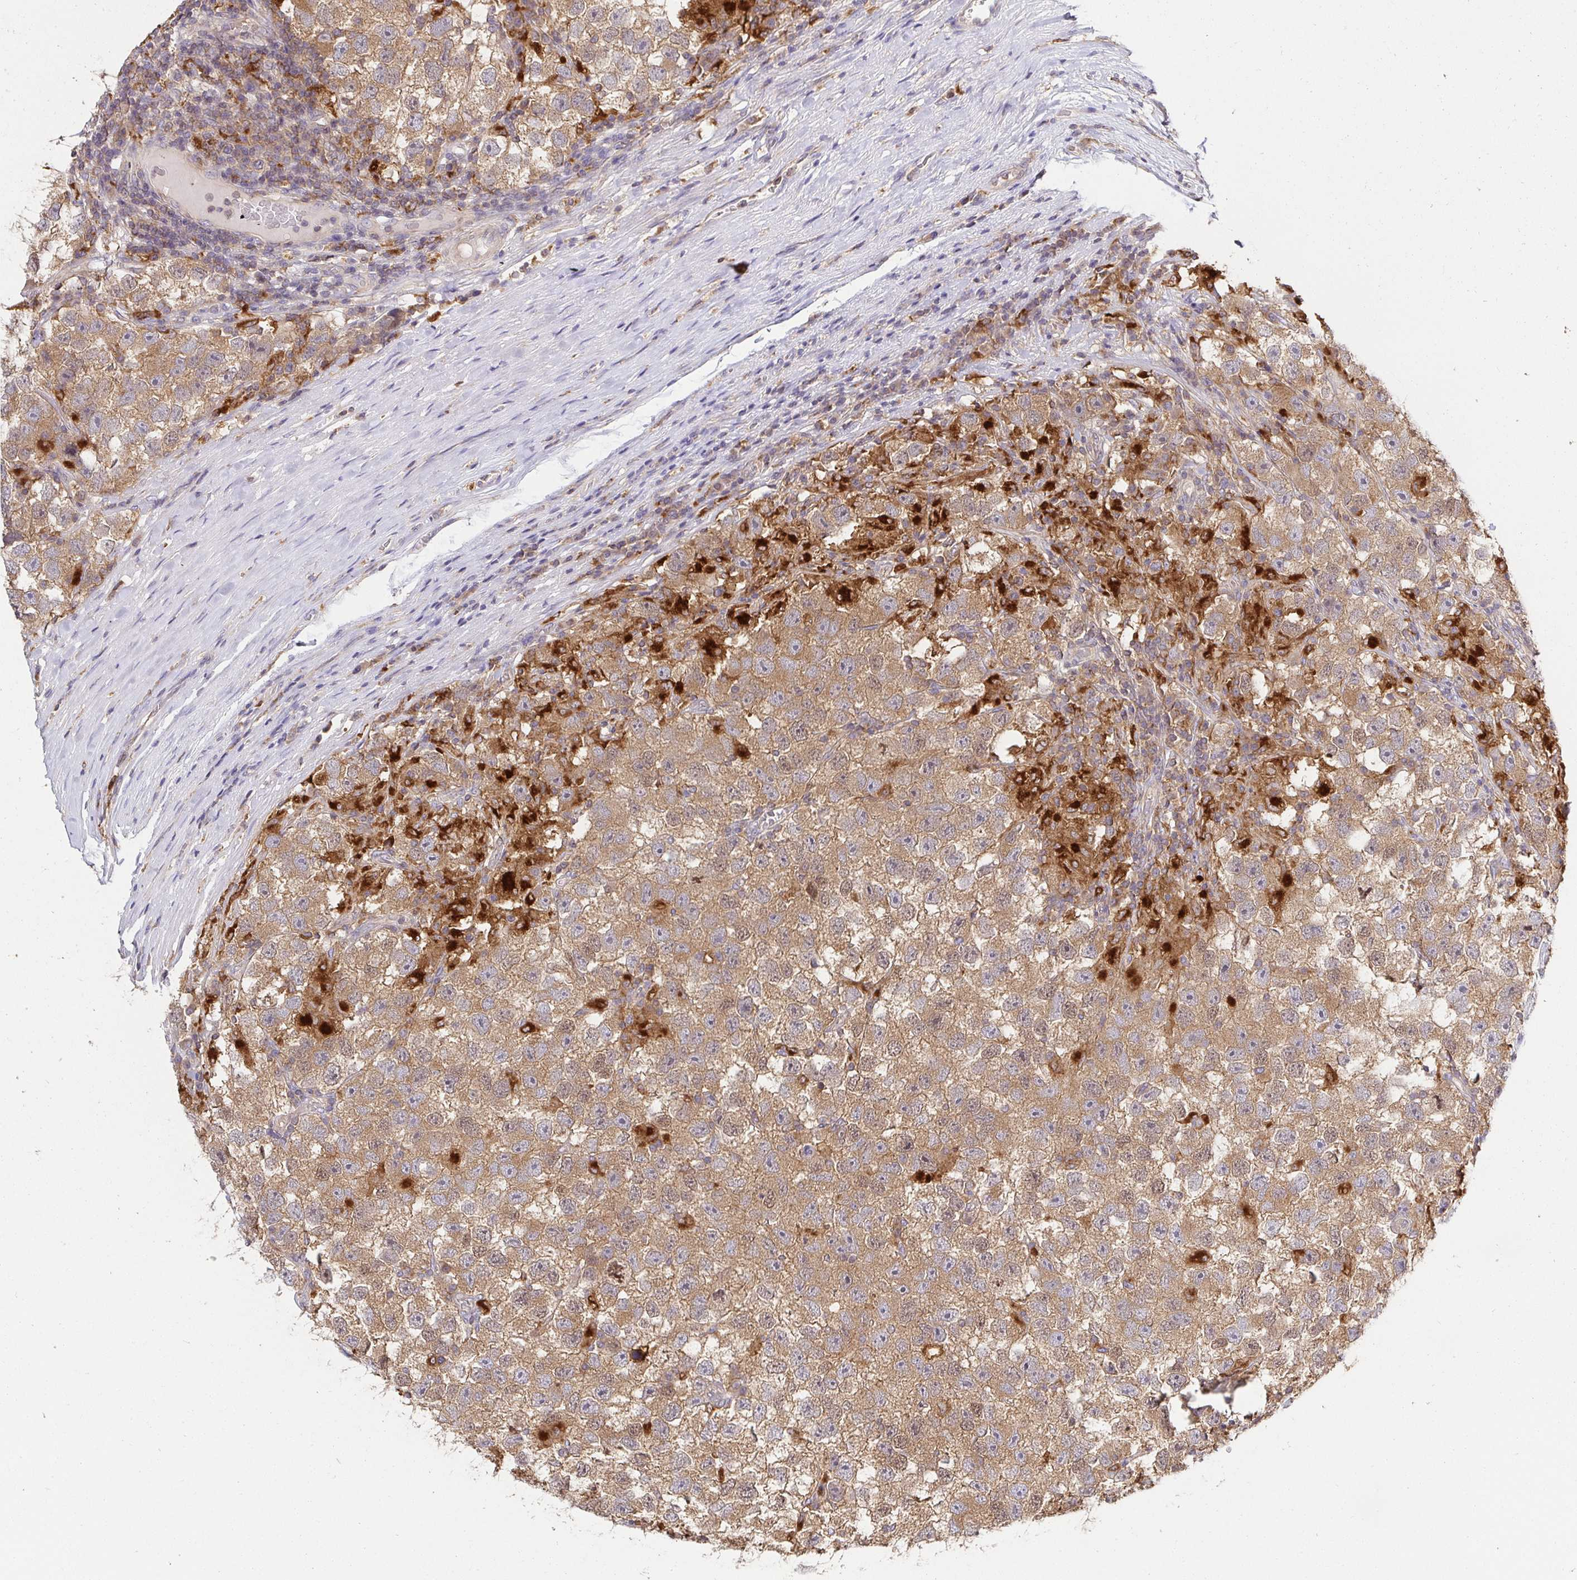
{"staining": {"intensity": "moderate", "quantity": ">75%", "location": "cytoplasmic/membranous"}, "tissue": "testis cancer", "cell_type": "Tumor cells", "image_type": "cancer", "snomed": [{"axis": "morphology", "description": "Seminoma, NOS"}, {"axis": "topography", "description": "Testis"}], "caption": "Protein expression analysis of human testis seminoma reveals moderate cytoplasmic/membranous positivity in approximately >75% of tumor cells.", "gene": "ATP6V1F", "patient": {"sex": "male", "age": 26}}